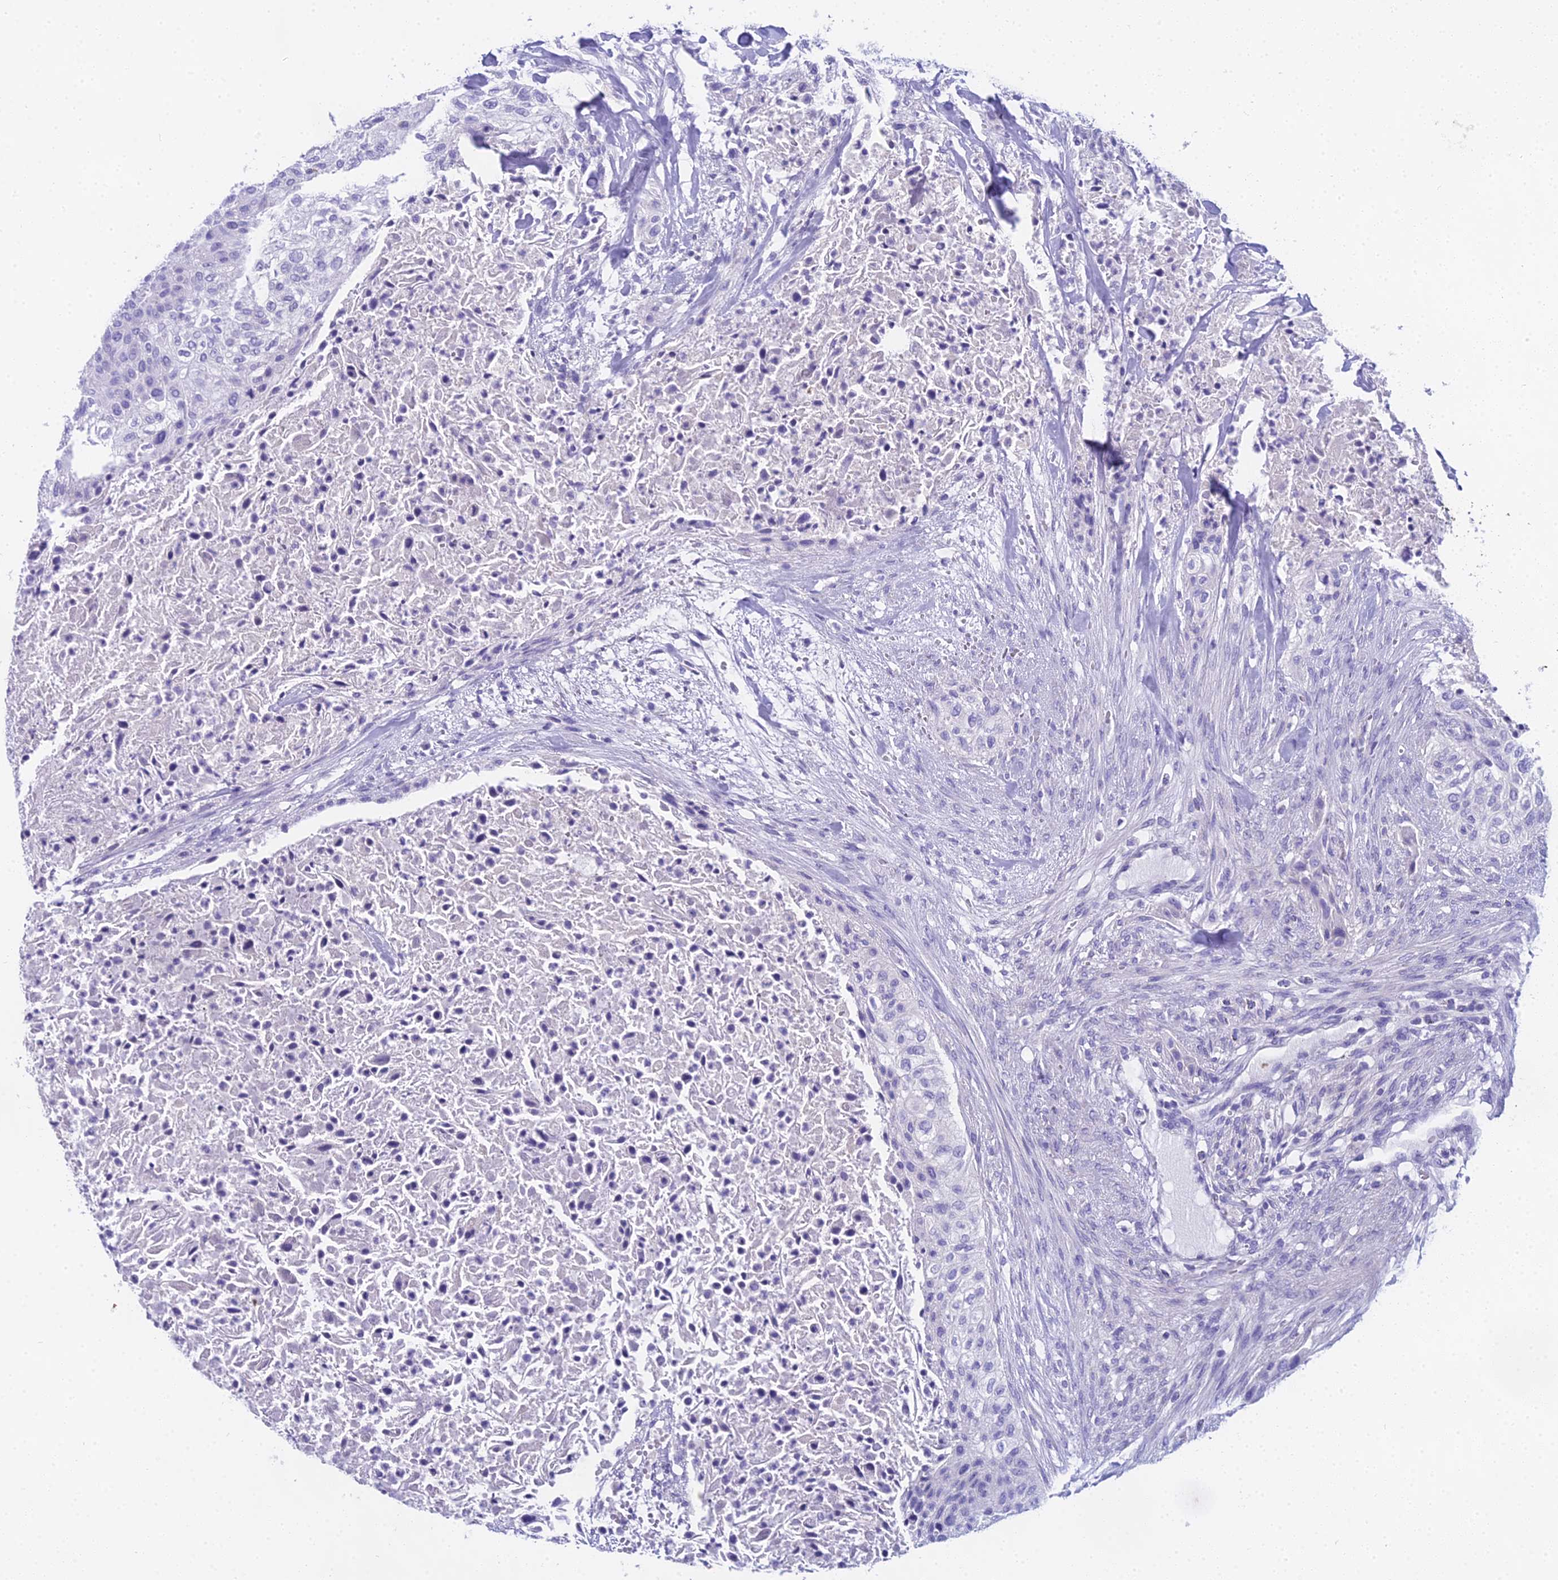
{"staining": {"intensity": "negative", "quantity": "none", "location": "none"}, "tissue": "urothelial cancer", "cell_type": "Tumor cells", "image_type": "cancer", "snomed": [{"axis": "morphology", "description": "Urothelial carcinoma, High grade"}, {"axis": "topography", "description": "Urinary bladder"}], "caption": "DAB immunohistochemical staining of human urothelial cancer shows no significant expression in tumor cells.", "gene": "UNC80", "patient": {"sex": "male", "age": 35}}